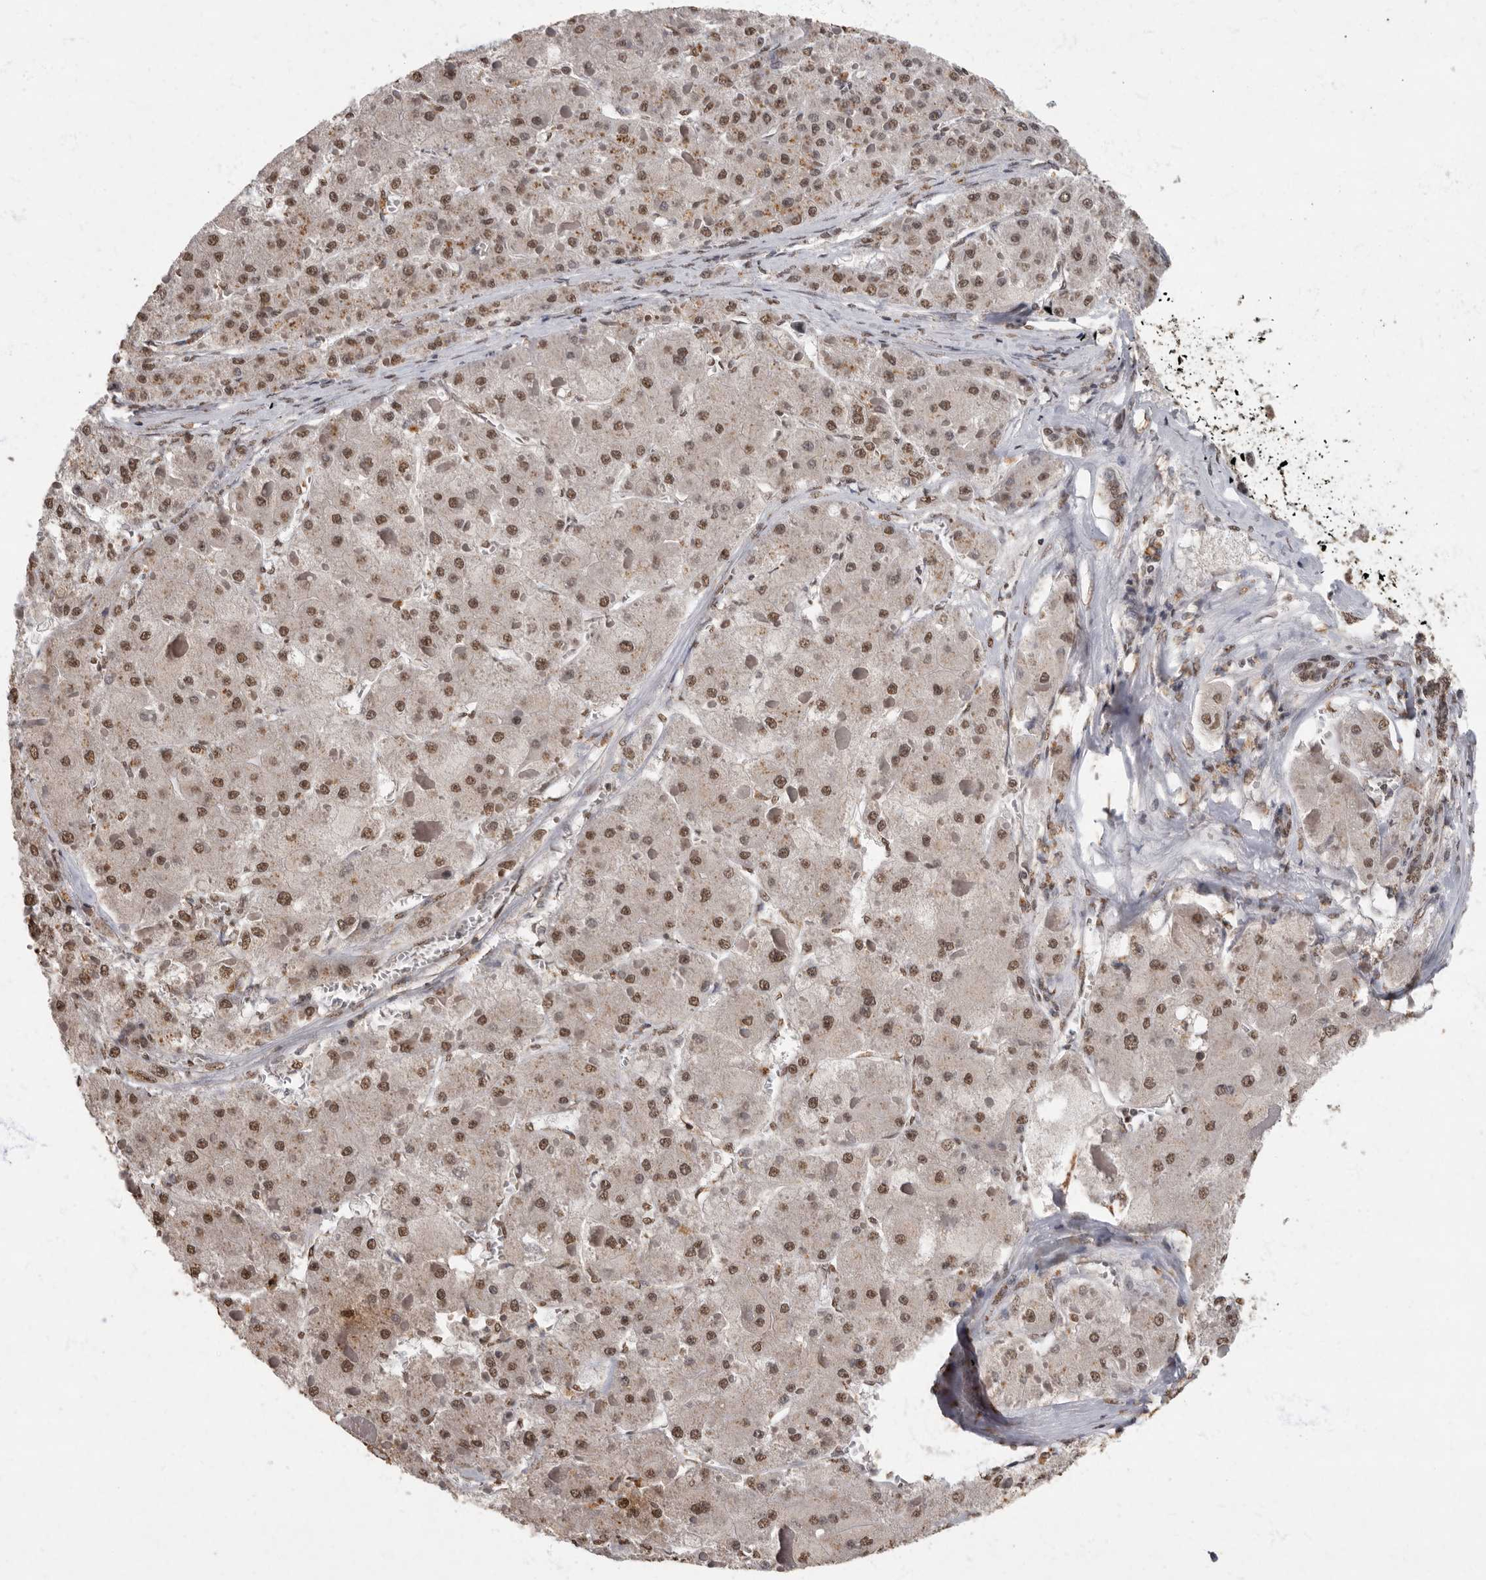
{"staining": {"intensity": "moderate", "quantity": ">75%", "location": "nuclear"}, "tissue": "liver cancer", "cell_type": "Tumor cells", "image_type": "cancer", "snomed": [{"axis": "morphology", "description": "Carcinoma, Hepatocellular, NOS"}, {"axis": "topography", "description": "Liver"}], "caption": "Liver cancer tissue reveals moderate nuclear expression in approximately >75% of tumor cells The staining was performed using DAB (3,3'-diaminobenzidine), with brown indicating positive protein expression. Nuclei are stained blue with hematoxylin.", "gene": "NBL1", "patient": {"sex": "female", "age": 73}}